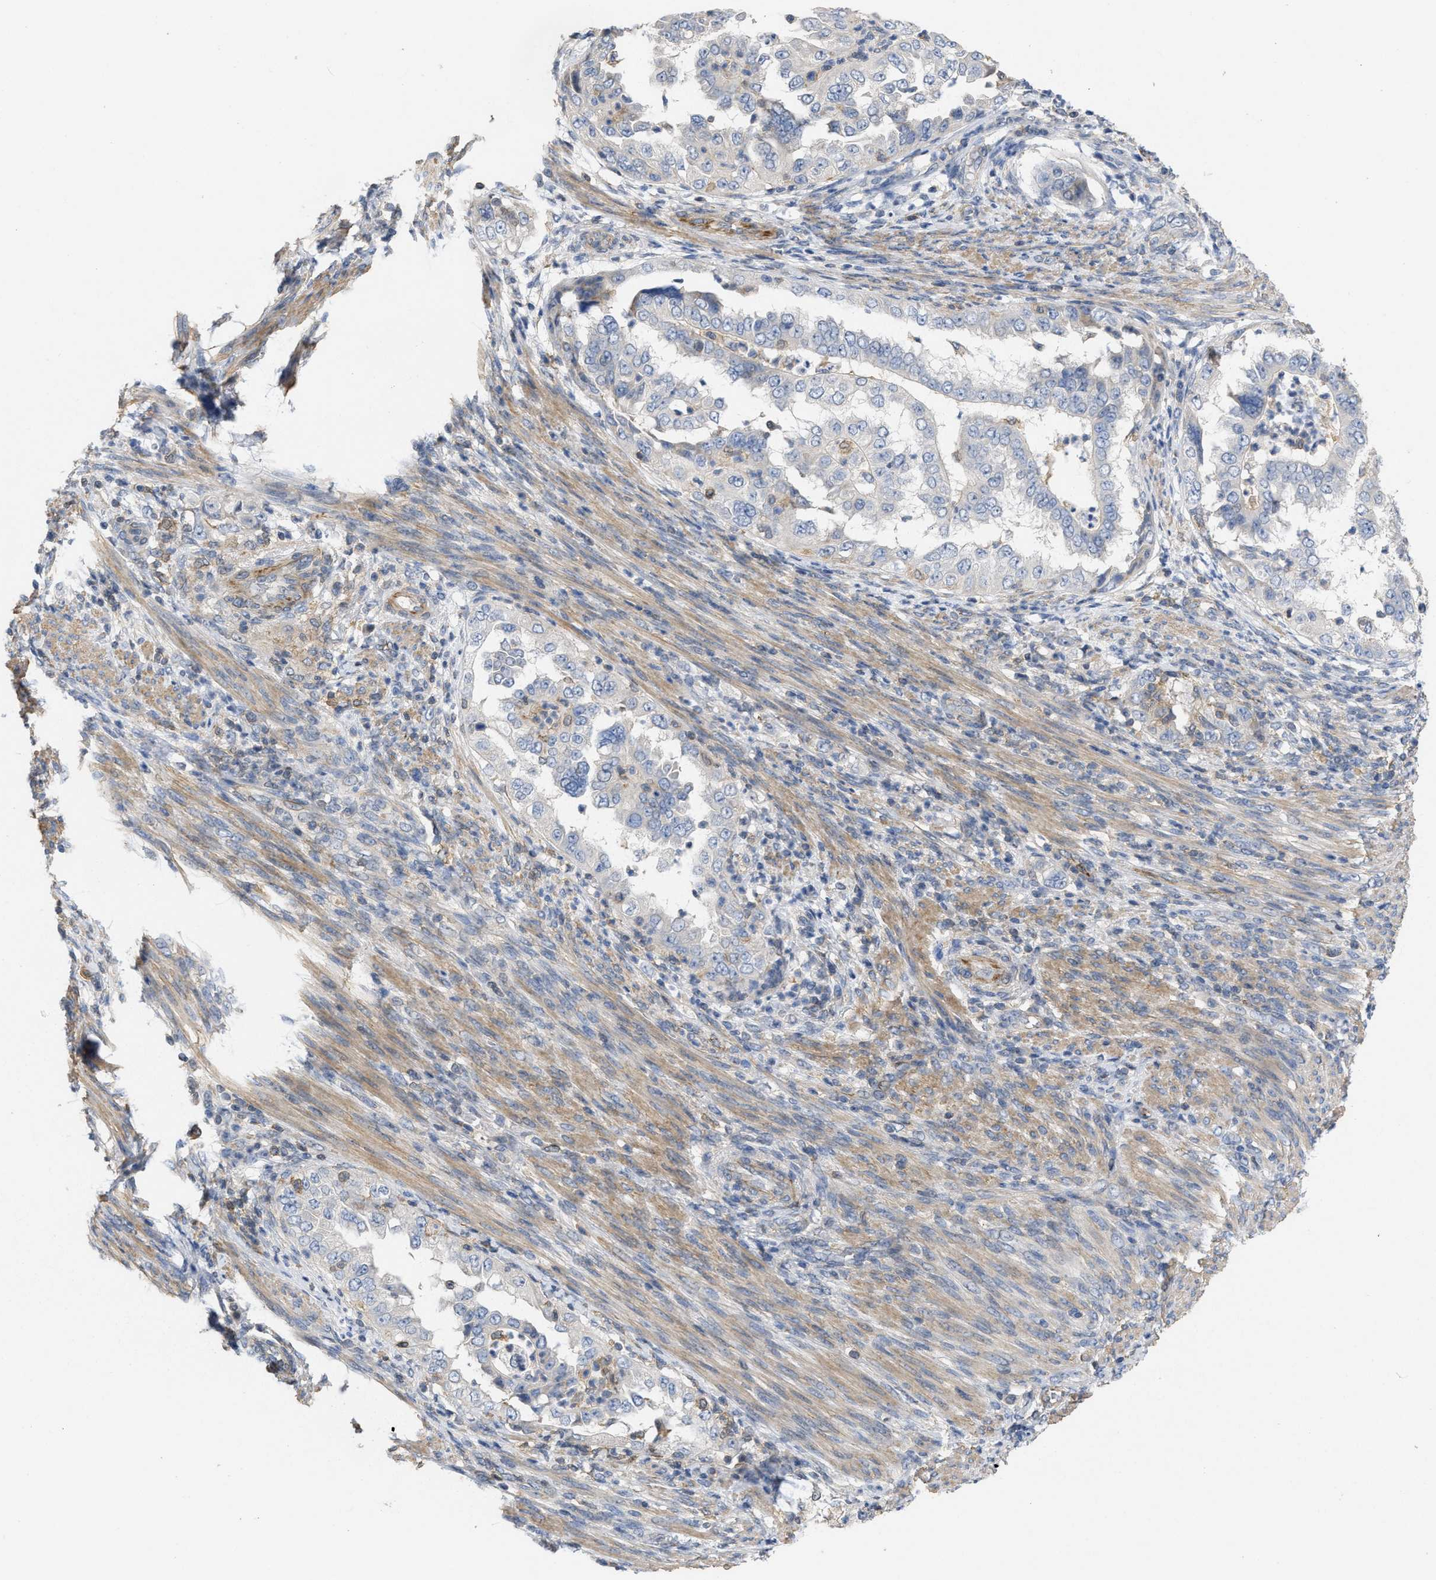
{"staining": {"intensity": "negative", "quantity": "none", "location": "none"}, "tissue": "endometrial cancer", "cell_type": "Tumor cells", "image_type": "cancer", "snomed": [{"axis": "morphology", "description": "Adenocarcinoma, NOS"}, {"axis": "topography", "description": "Endometrium"}], "caption": "Tumor cells are negative for brown protein staining in endometrial cancer (adenocarcinoma). The staining is performed using DAB brown chromogen with nuclei counter-stained in using hematoxylin.", "gene": "TMEM131", "patient": {"sex": "female", "age": 85}}